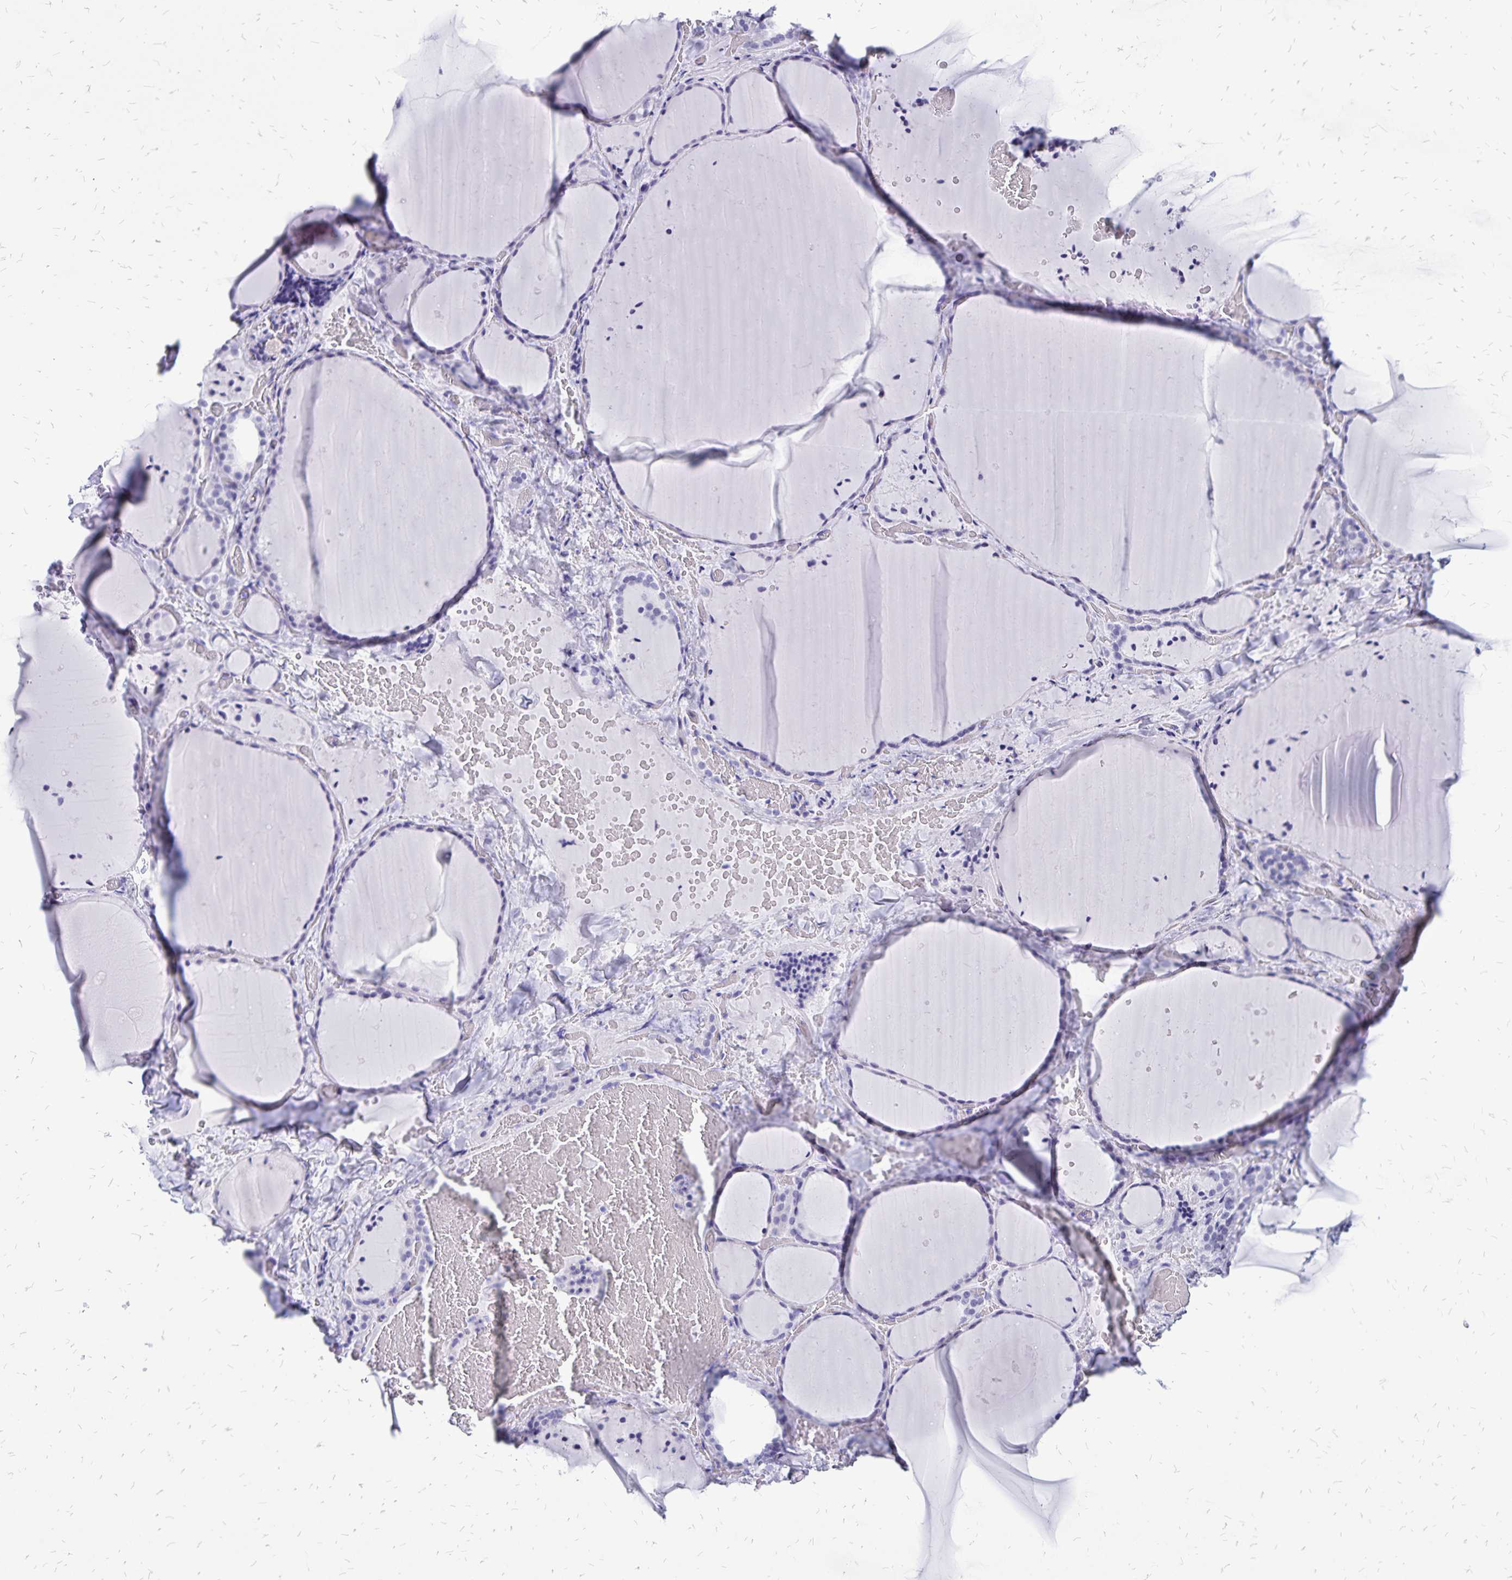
{"staining": {"intensity": "negative", "quantity": "none", "location": "none"}, "tissue": "thyroid gland", "cell_type": "Glandular cells", "image_type": "normal", "snomed": [{"axis": "morphology", "description": "Normal tissue, NOS"}, {"axis": "topography", "description": "Thyroid gland"}], "caption": "The micrograph exhibits no significant staining in glandular cells of thyroid gland.", "gene": "HMGB3", "patient": {"sex": "female", "age": 36}}